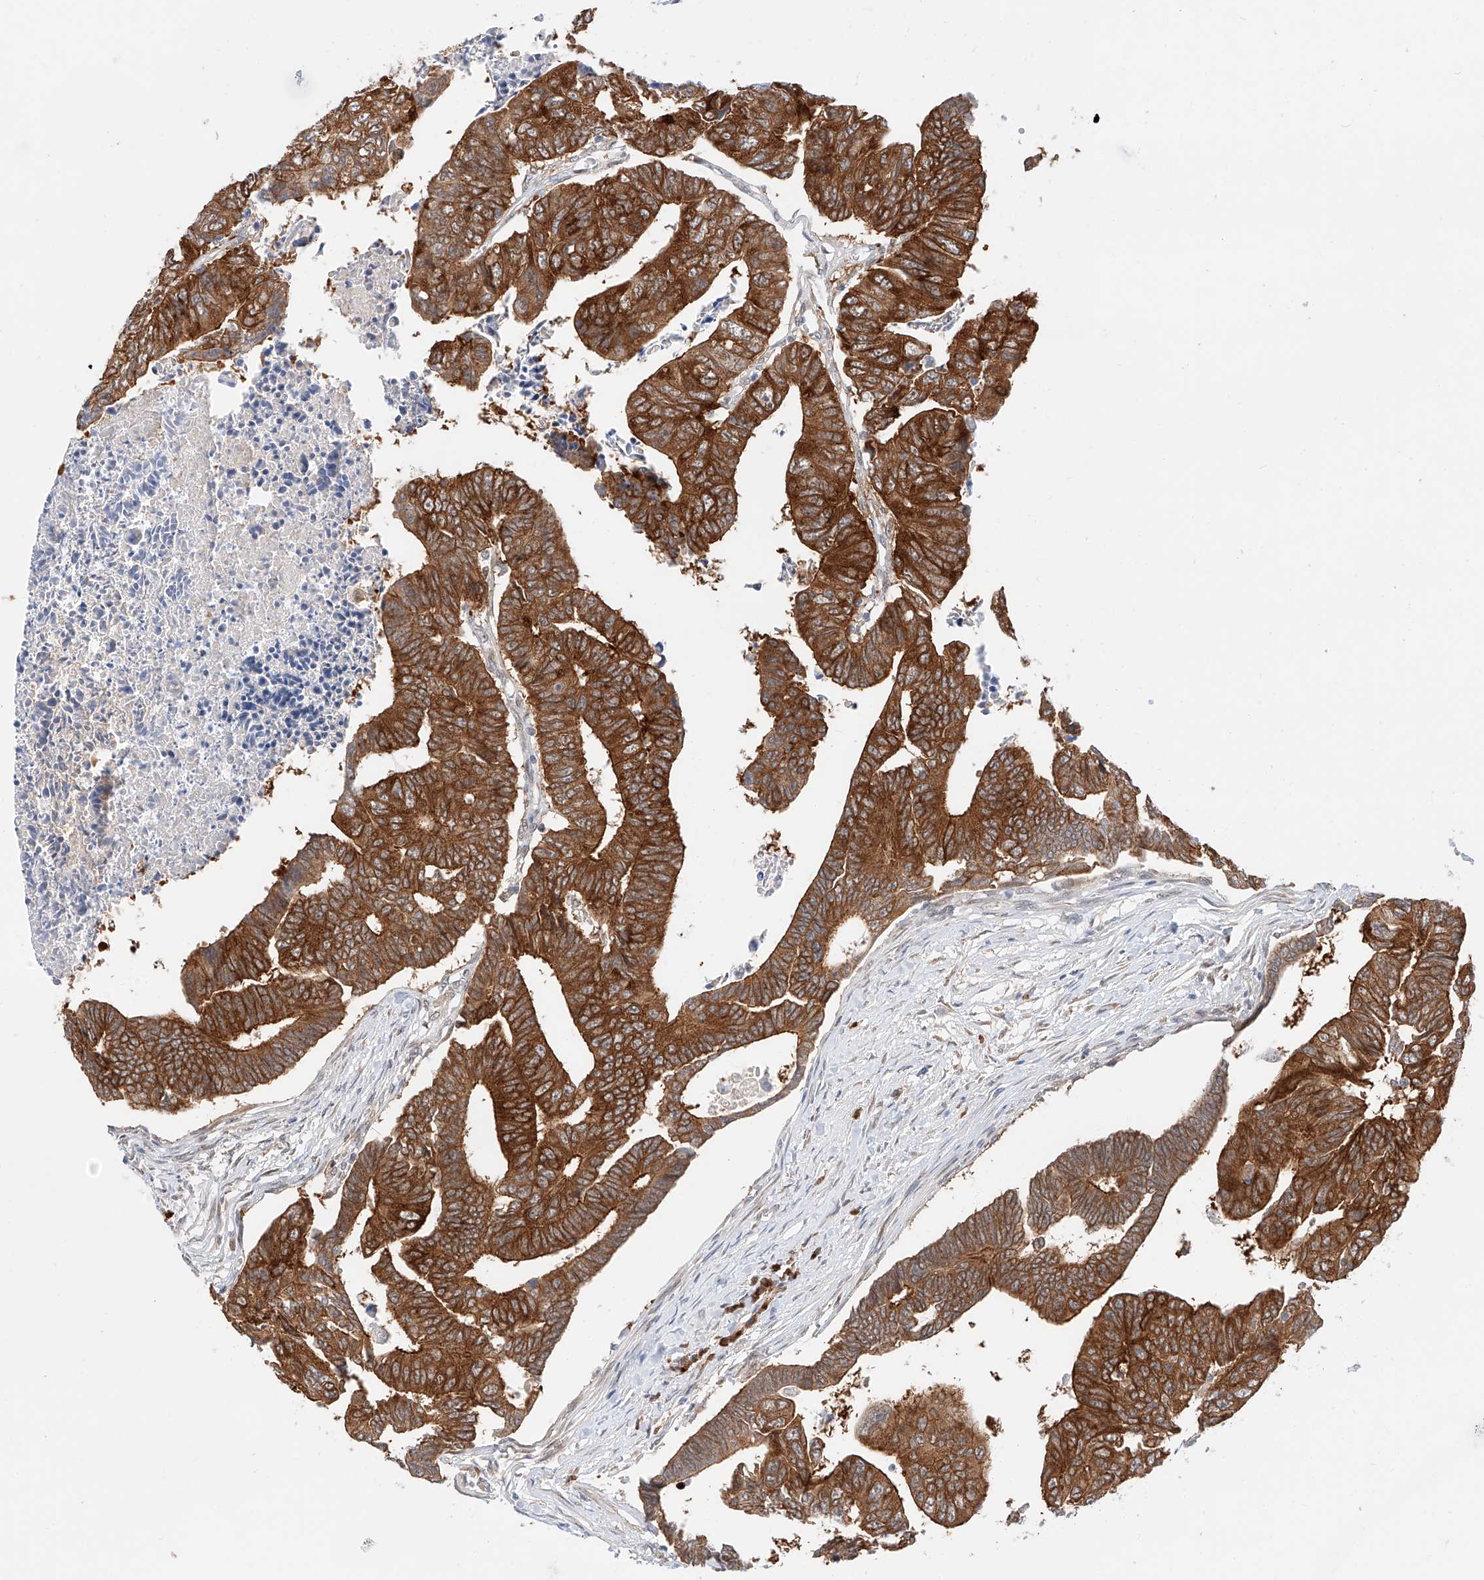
{"staining": {"intensity": "strong", "quantity": ">75%", "location": "cytoplasmic/membranous"}, "tissue": "colorectal cancer", "cell_type": "Tumor cells", "image_type": "cancer", "snomed": [{"axis": "morphology", "description": "Adenocarcinoma, NOS"}, {"axis": "topography", "description": "Rectum"}], "caption": "A high-resolution photomicrograph shows IHC staining of adenocarcinoma (colorectal), which displays strong cytoplasmic/membranous positivity in about >75% of tumor cells.", "gene": "CARMIL1", "patient": {"sex": "female", "age": 65}}